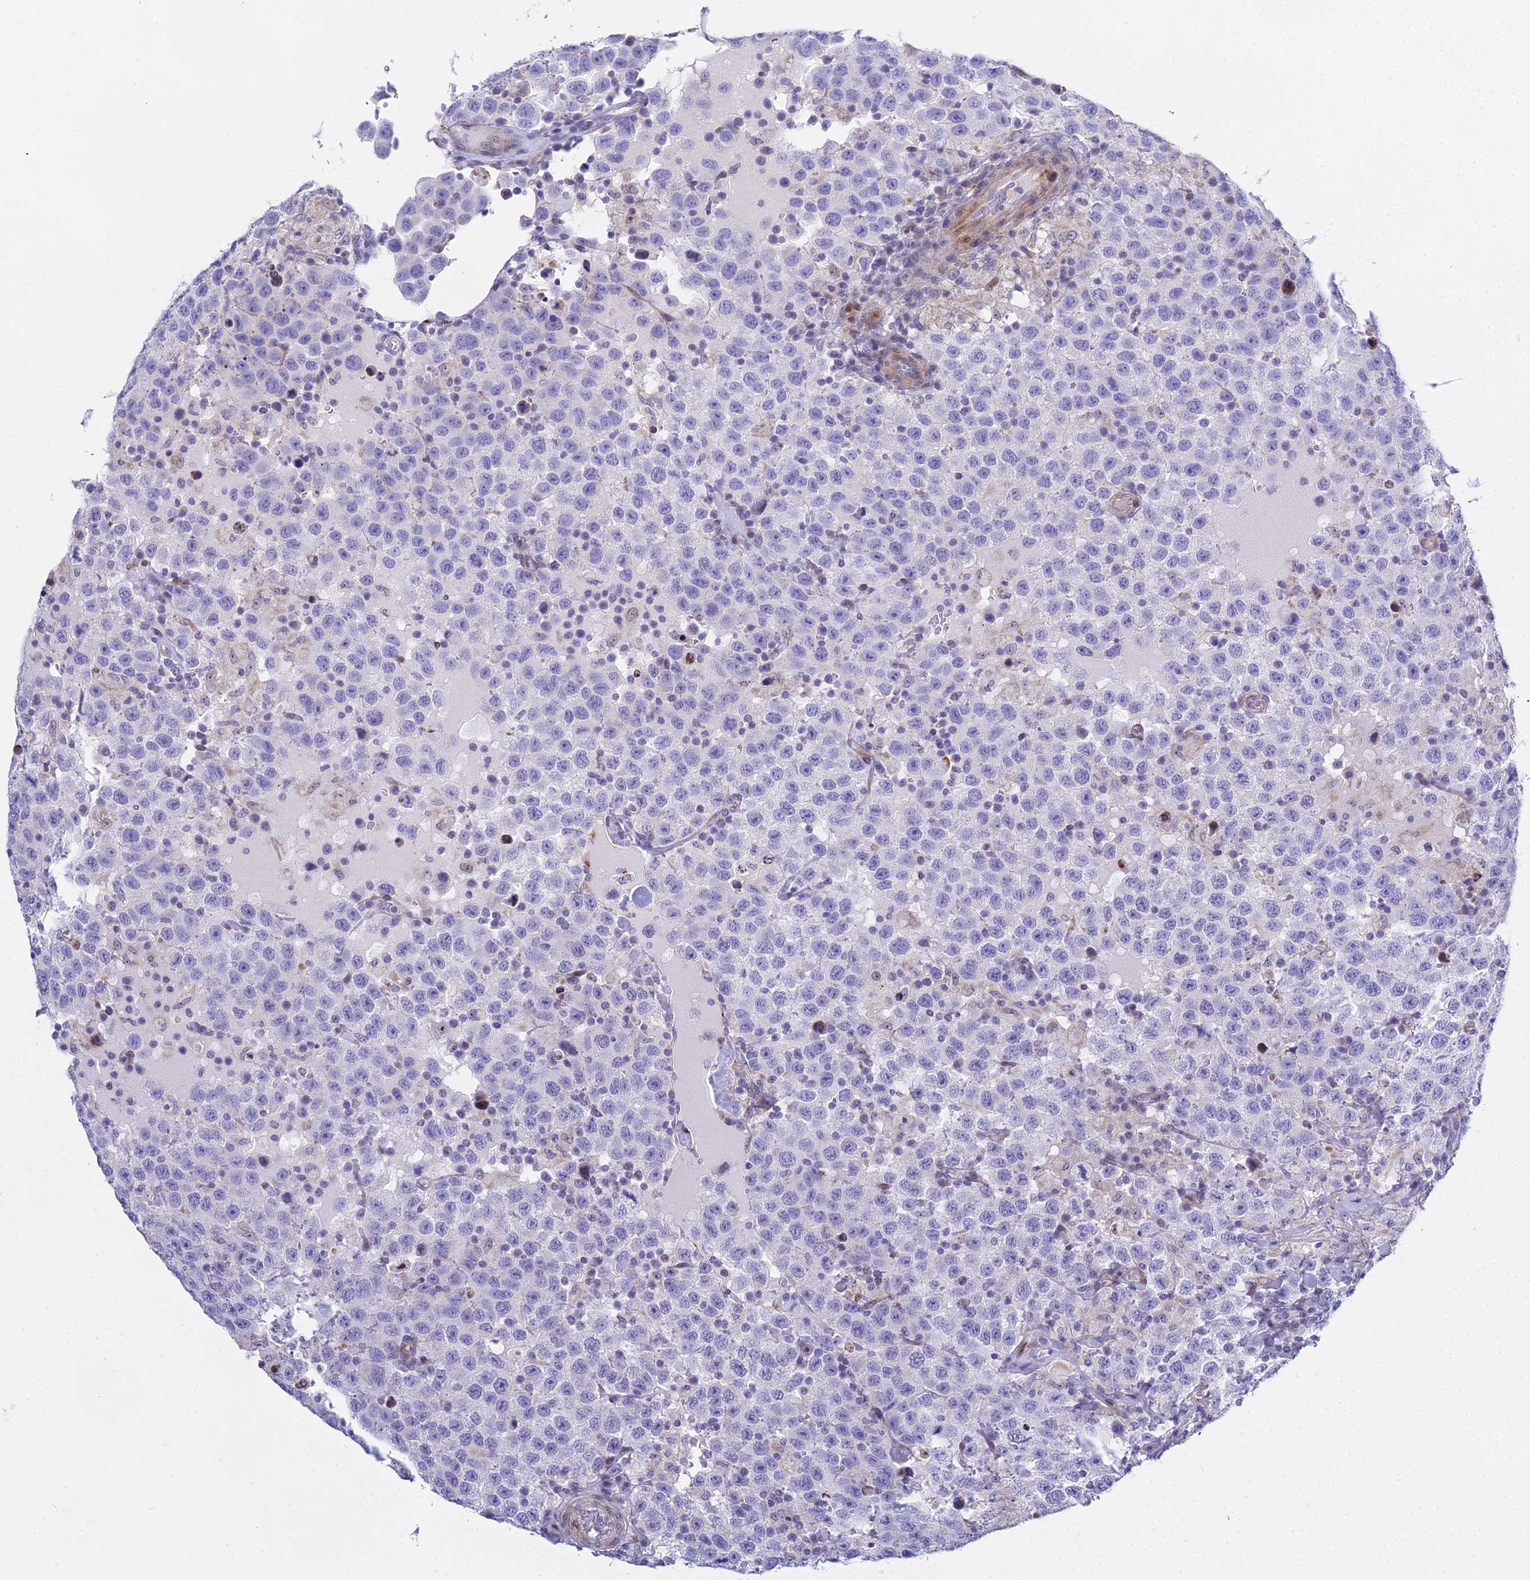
{"staining": {"intensity": "negative", "quantity": "none", "location": "none"}, "tissue": "testis cancer", "cell_type": "Tumor cells", "image_type": "cancer", "snomed": [{"axis": "morphology", "description": "Seminoma, NOS"}, {"axis": "topography", "description": "Testis"}], "caption": "Immunohistochemistry (IHC) micrograph of human testis cancer (seminoma) stained for a protein (brown), which exhibits no expression in tumor cells. Brightfield microscopy of IHC stained with DAB (3,3'-diaminobenzidine) (brown) and hematoxylin (blue), captured at high magnification.", "gene": "PRR13", "patient": {"sex": "male", "age": 41}}